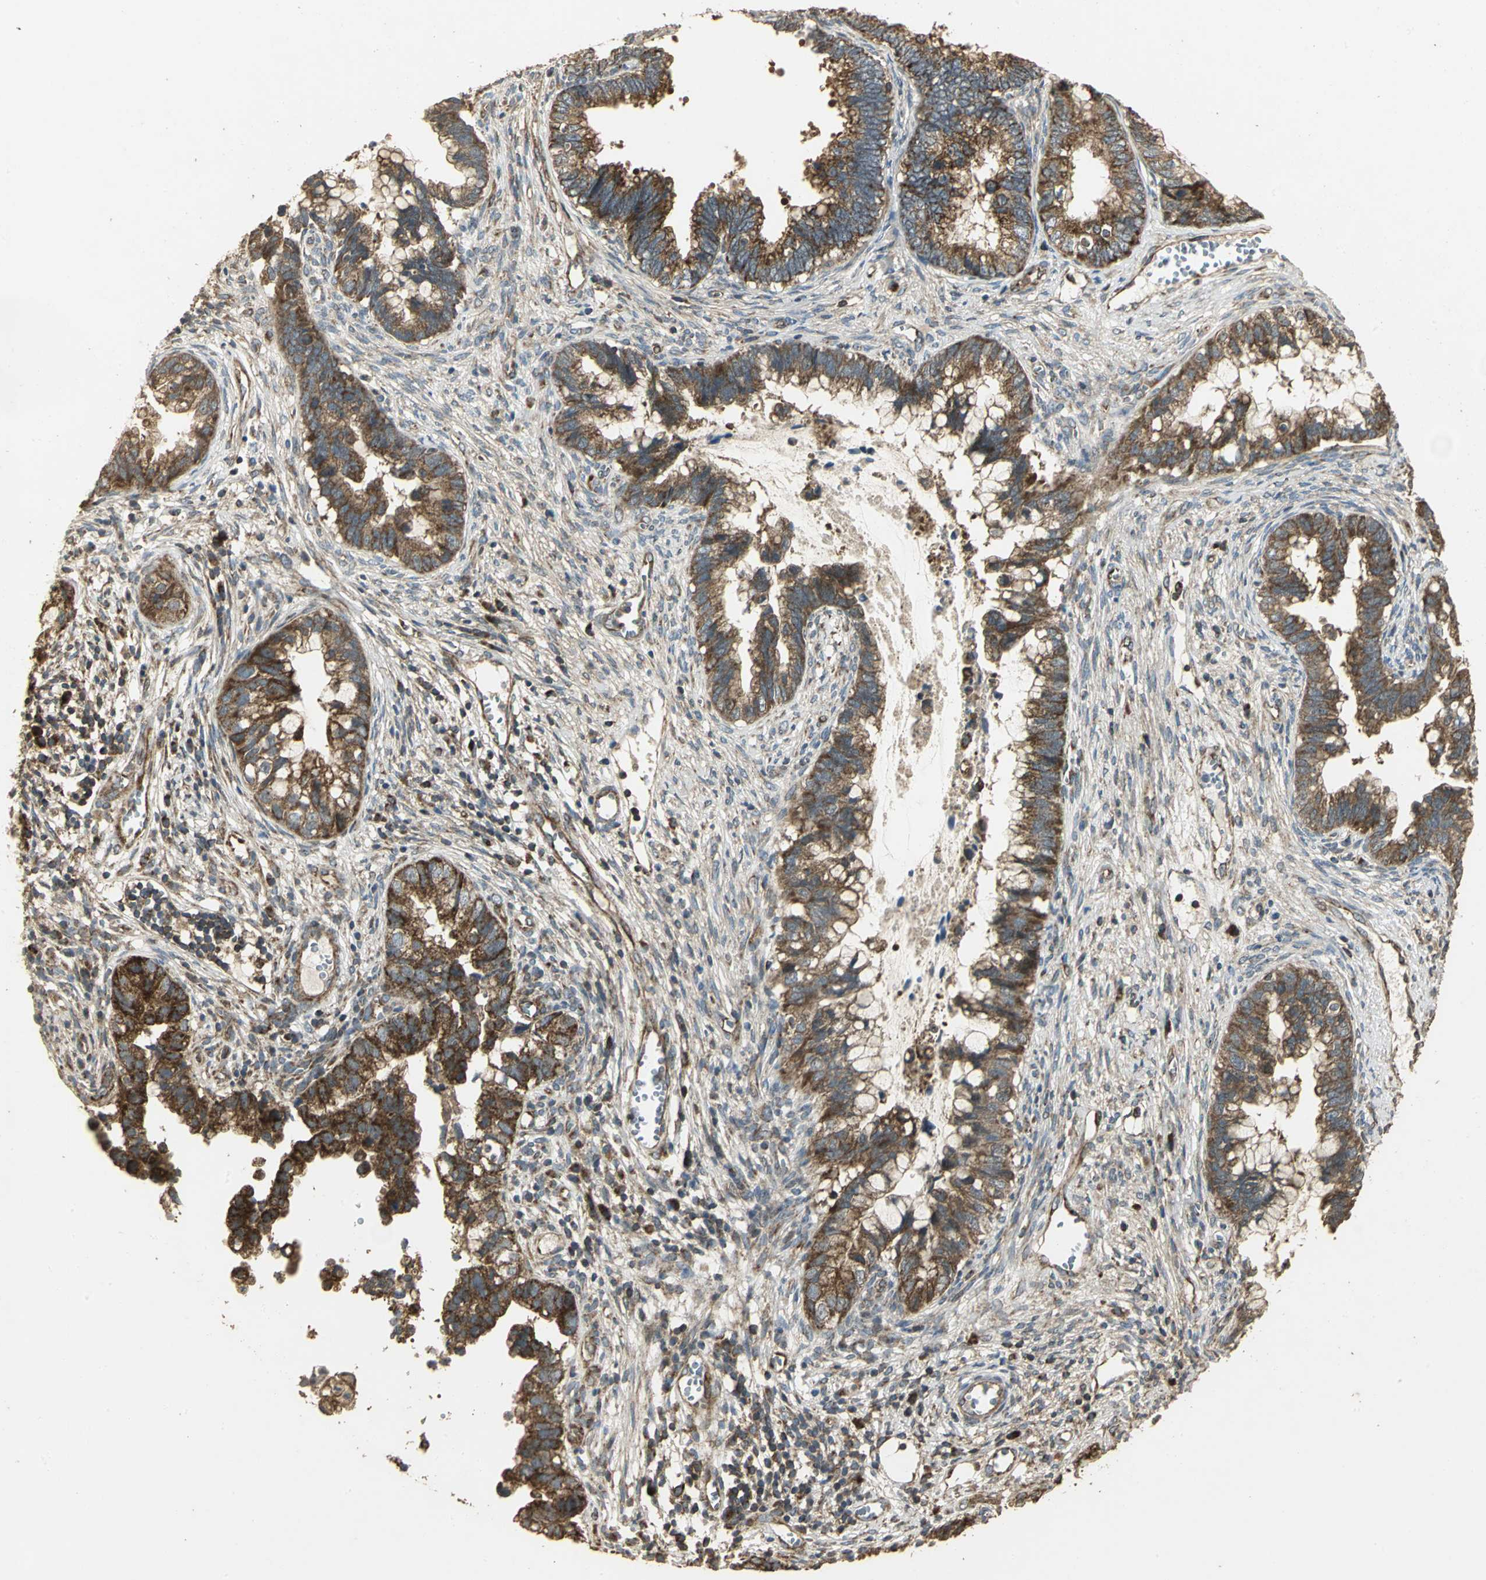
{"staining": {"intensity": "strong", "quantity": ">75%", "location": "cytoplasmic/membranous"}, "tissue": "cervical cancer", "cell_type": "Tumor cells", "image_type": "cancer", "snomed": [{"axis": "morphology", "description": "Adenocarcinoma, NOS"}, {"axis": "topography", "description": "Cervix"}], "caption": "Approximately >75% of tumor cells in cervical adenocarcinoma show strong cytoplasmic/membranous protein staining as visualized by brown immunohistochemical staining.", "gene": "KANK1", "patient": {"sex": "female", "age": 44}}